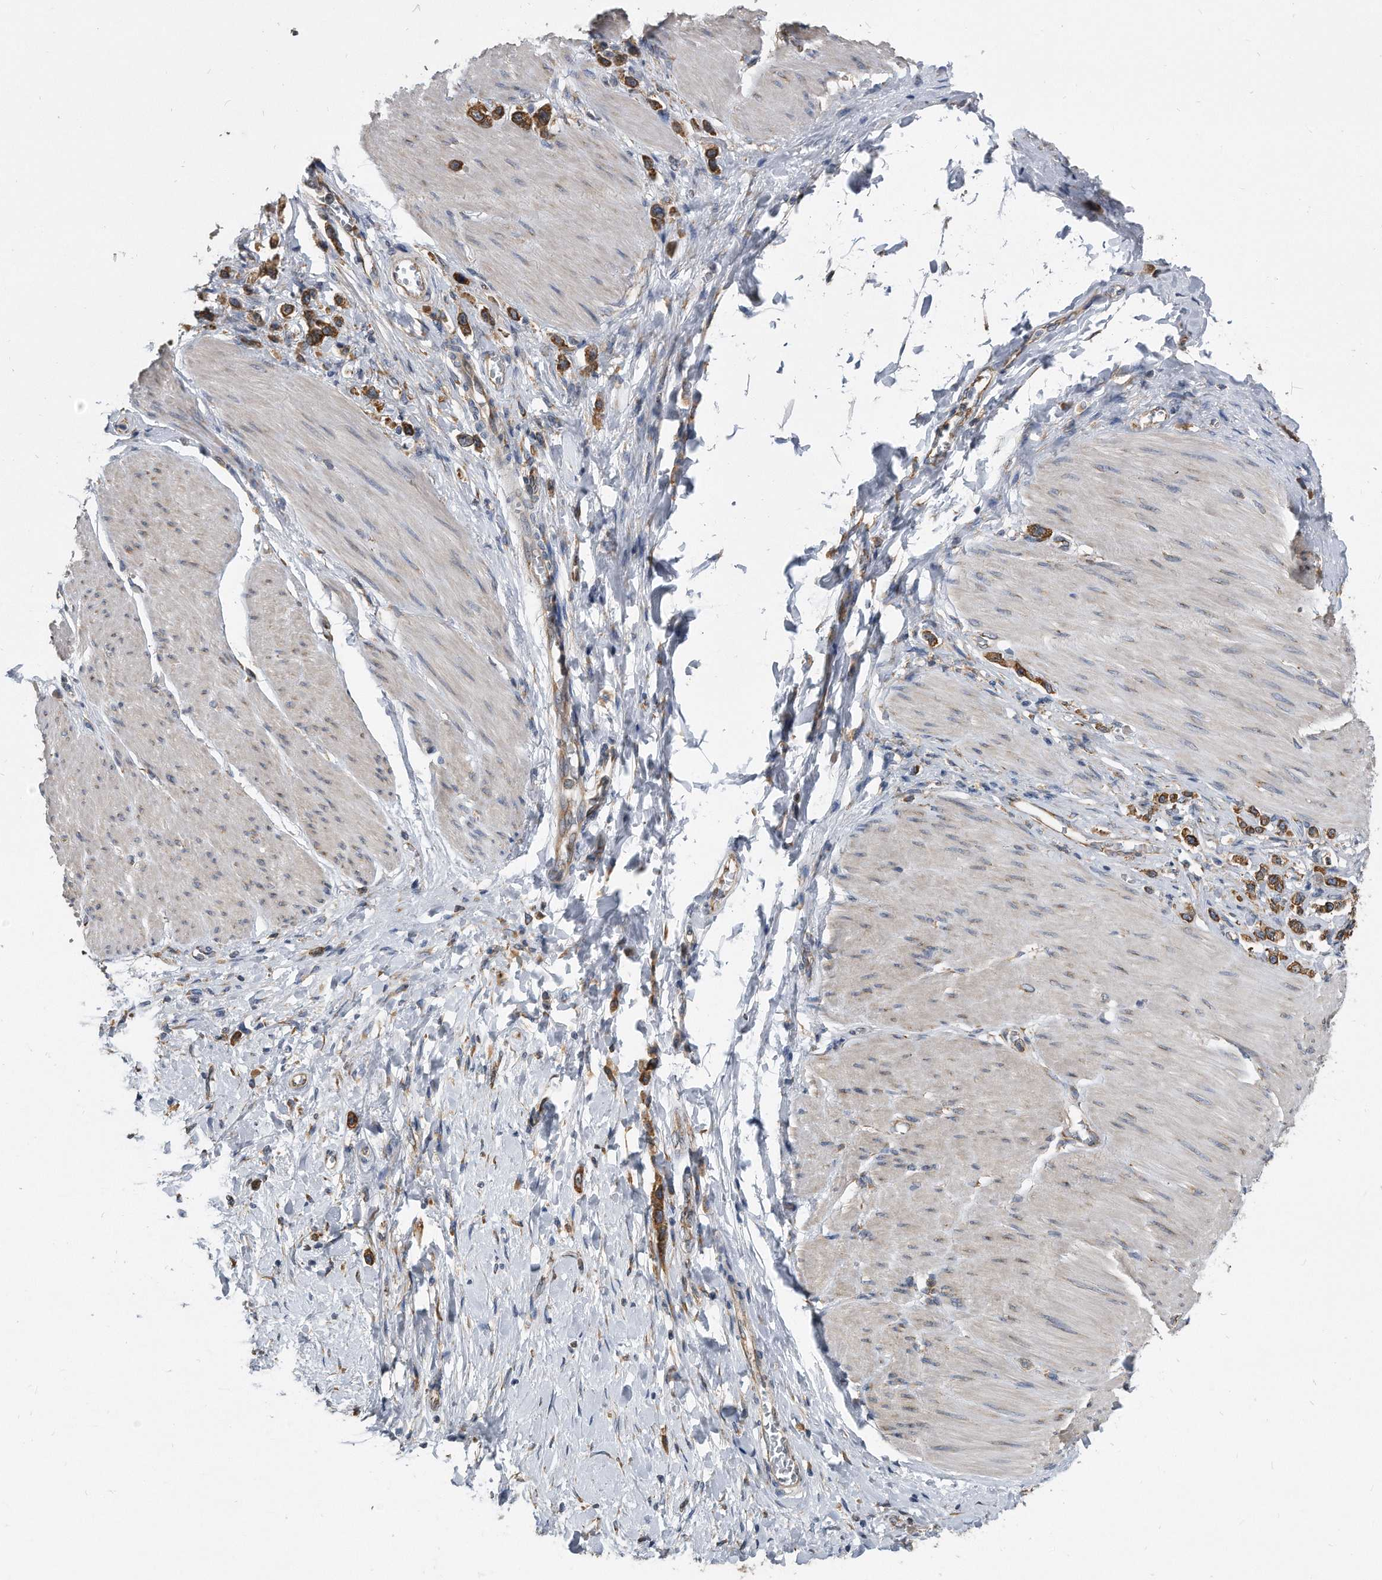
{"staining": {"intensity": "strong", "quantity": ">75%", "location": "cytoplasmic/membranous"}, "tissue": "stomach cancer", "cell_type": "Tumor cells", "image_type": "cancer", "snomed": [{"axis": "morphology", "description": "Adenocarcinoma, NOS"}, {"axis": "topography", "description": "Stomach"}], "caption": "Stomach adenocarcinoma tissue reveals strong cytoplasmic/membranous staining in about >75% of tumor cells", "gene": "CCDC47", "patient": {"sex": "female", "age": 65}}